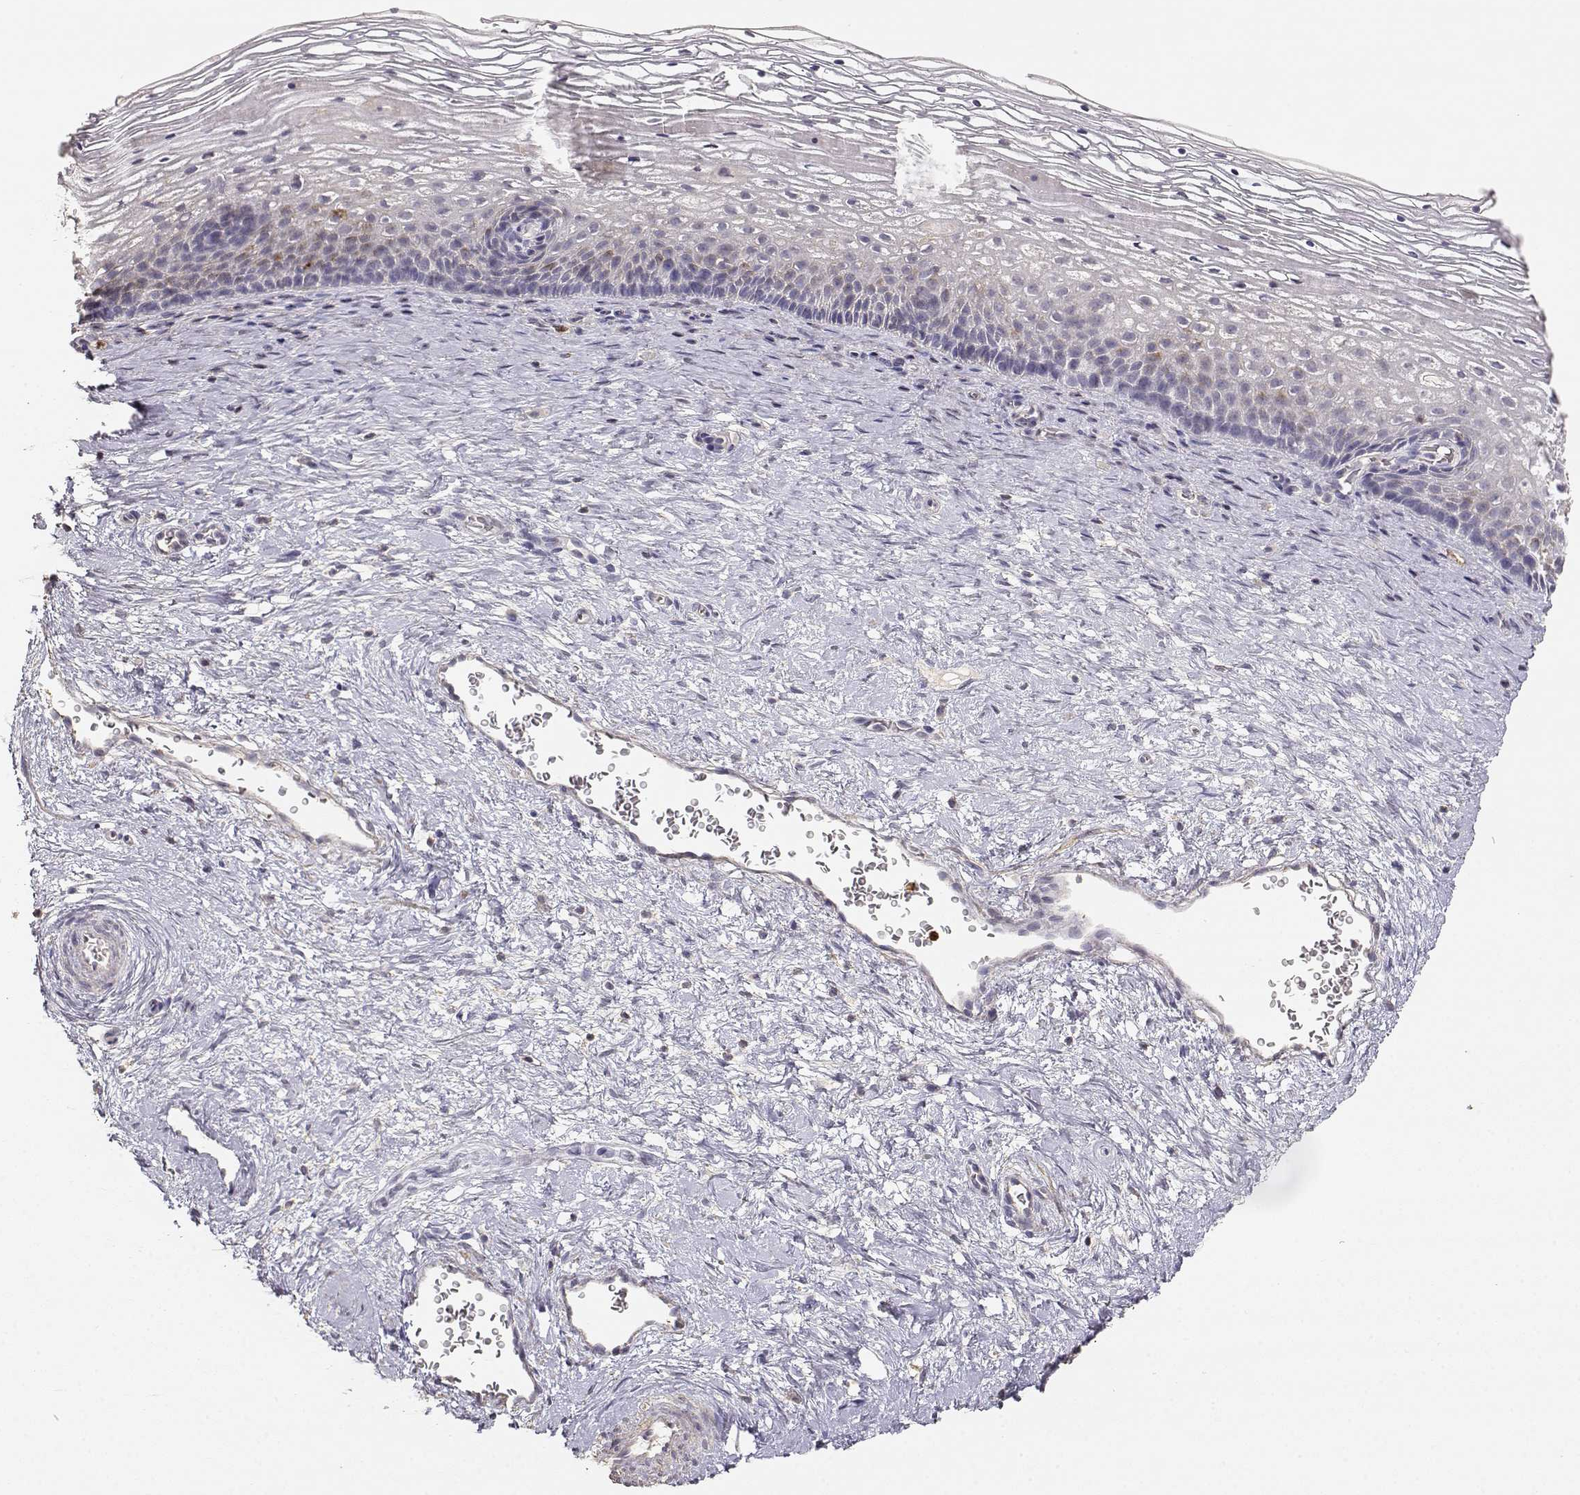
{"staining": {"intensity": "negative", "quantity": "none", "location": "none"}, "tissue": "cervix", "cell_type": "Glandular cells", "image_type": "normal", "snomed": [{"axis": "morphology", "description": "Normal tissue, NOS"}, {"axis": "topography", "description": "Cervix"}], "caption": "DAB immunohistochemical staining of unremarkable cervix demonstrates no significant expression in glandular cells. (DAB (3,3'-diaminobenzidine) IHC, high magnification).", "gene": "TNFRSF10C", "patient": {"sex": "female", "age": 34}}